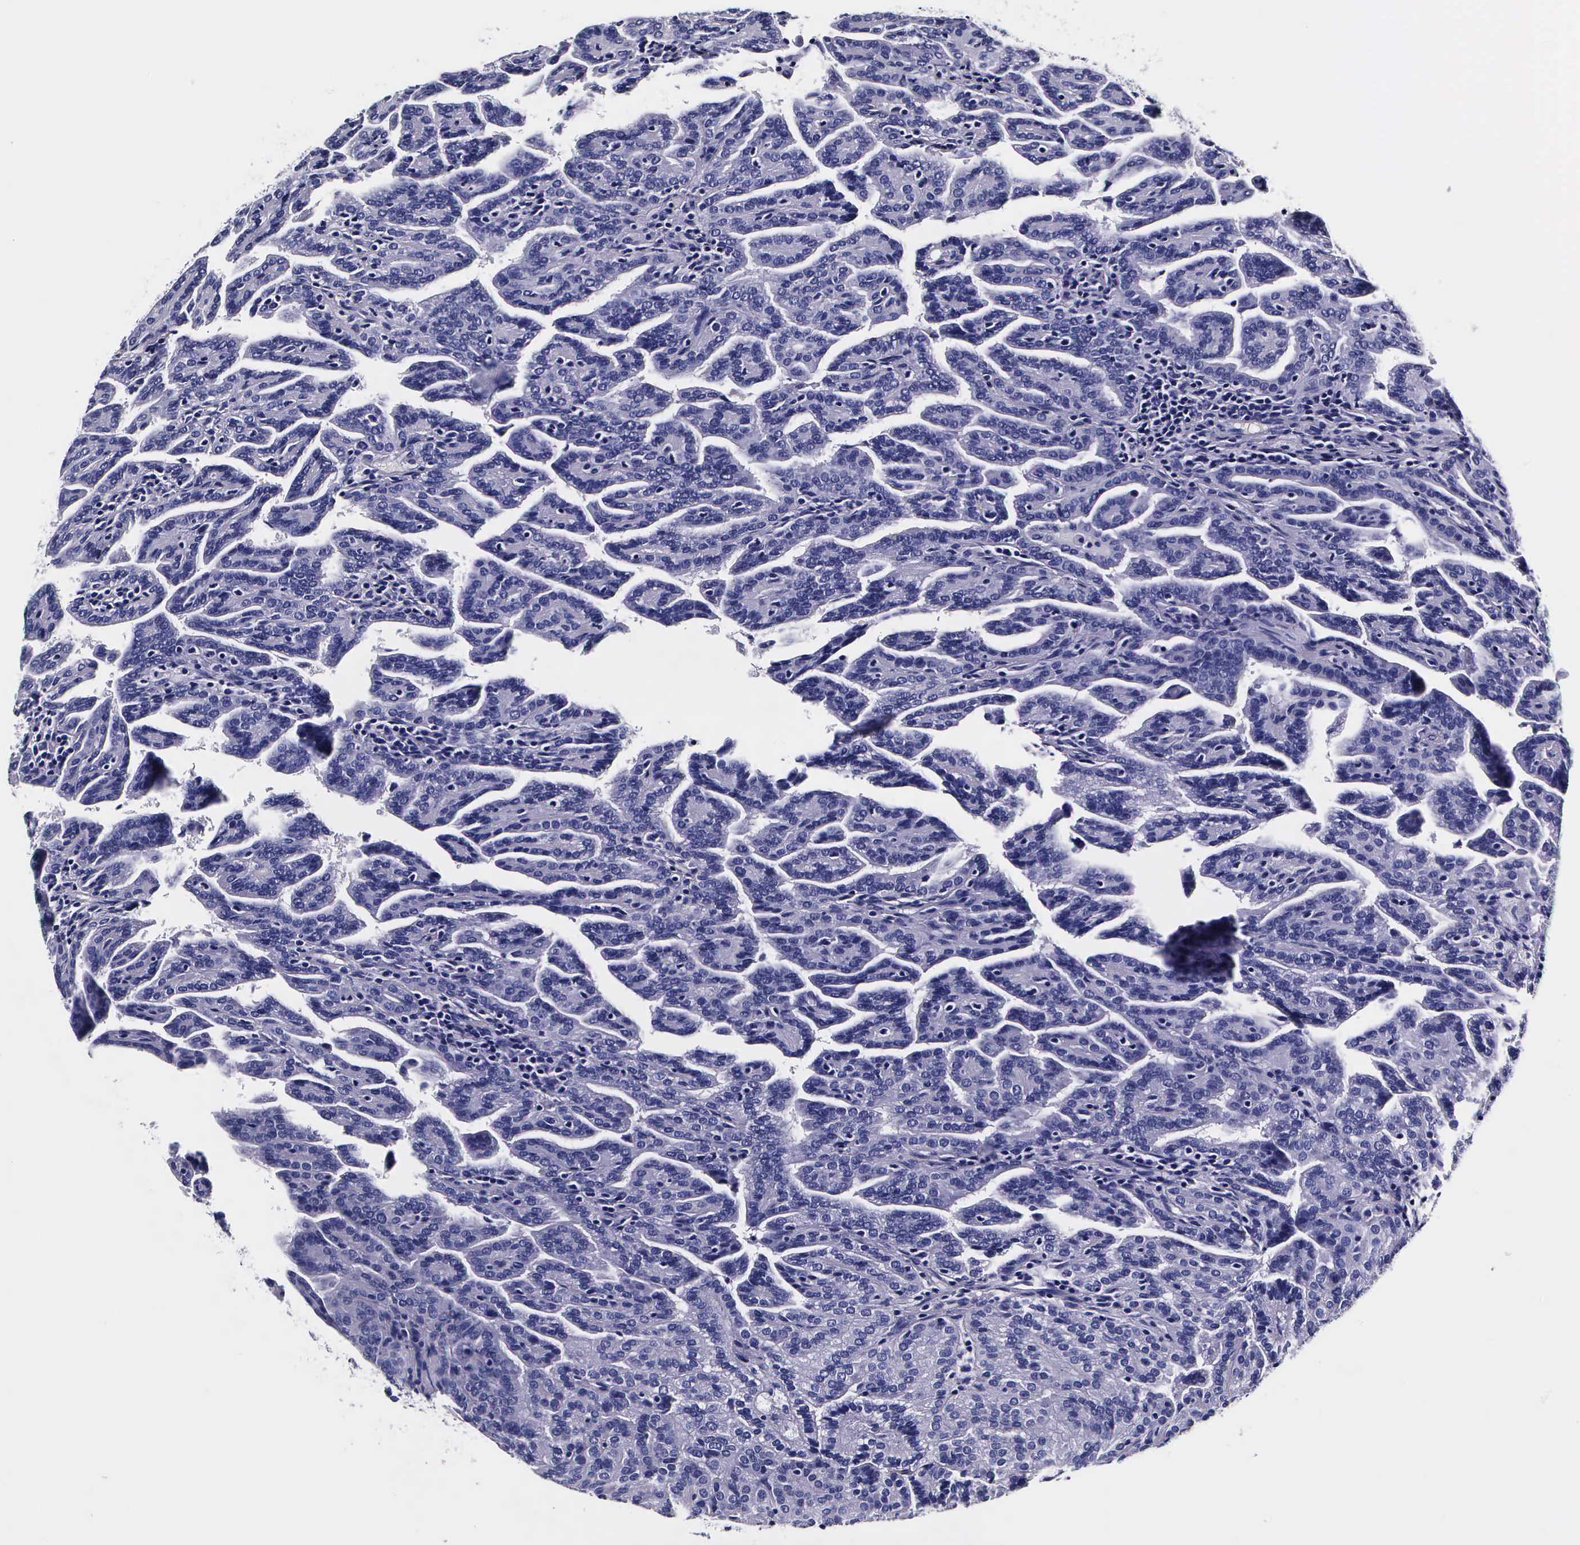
{"staining": {"intensity": "negative", "quantity": "none", "location": "none"}, "tissue": "renal cancer", "cell_type": "Tumor cells", "image_type": "cancer", "snomed": [{"axis": "morphology", "description": "Adenocarcinoma, NOS"}, {"axis": "topography", "description": "Kidney"}], "caption": "IHC micrograph of neoplastic tissue: renal cancer (adenocarcinoma) stained with DAB (3,3'-diaminobenzidine) reveals no significant protein expression in tumor cells. (Immunohistochemistry (ihc), brightfield microscopy, high magnification).", "gene": "IAPP", "patient": {"sex": "male", "age": 61}}